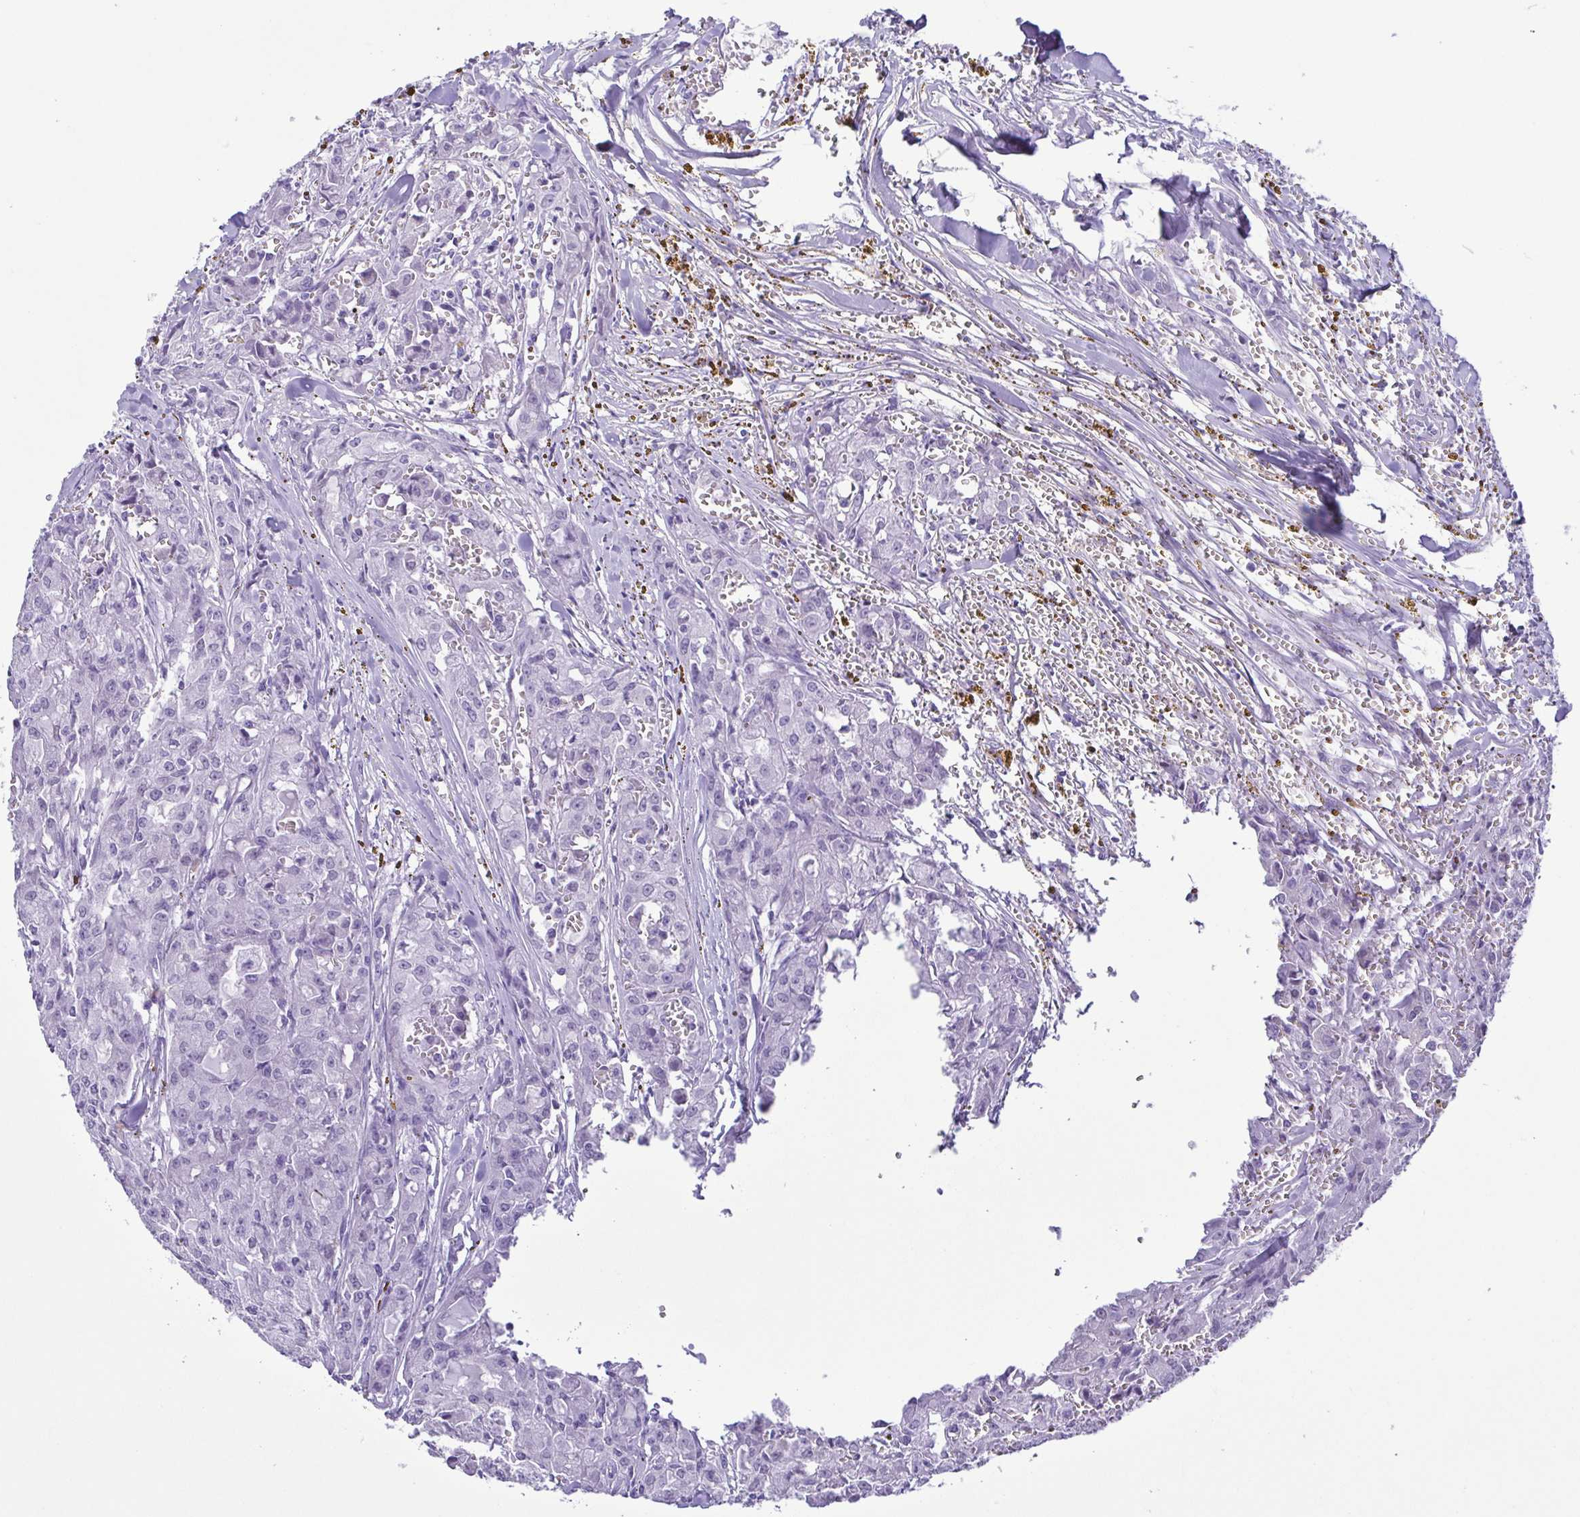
{"staining": {"intensity": "negative", "quantity": "none", "location": "none"}, "tissue": "head and neck cancer", "cell_type": "Tumor cells", "image_type": "cancer", "snomed": [{"axis": "morphology", "description": "Adenocarcinoma, NOS"}, {"axis": "topography", "description": "Head-Neck"}], "caption": "DAB (3,3'-diaminobenzidine) immunohistochemical staining of human adenocarcinoma (head and neck) reveals no significant staining in tumor cells. (Immunohistochemistry, brightfield microscopy, high magnification).", "gene": "OVGP1", "patient": {"sex": "male", "age": 64}}